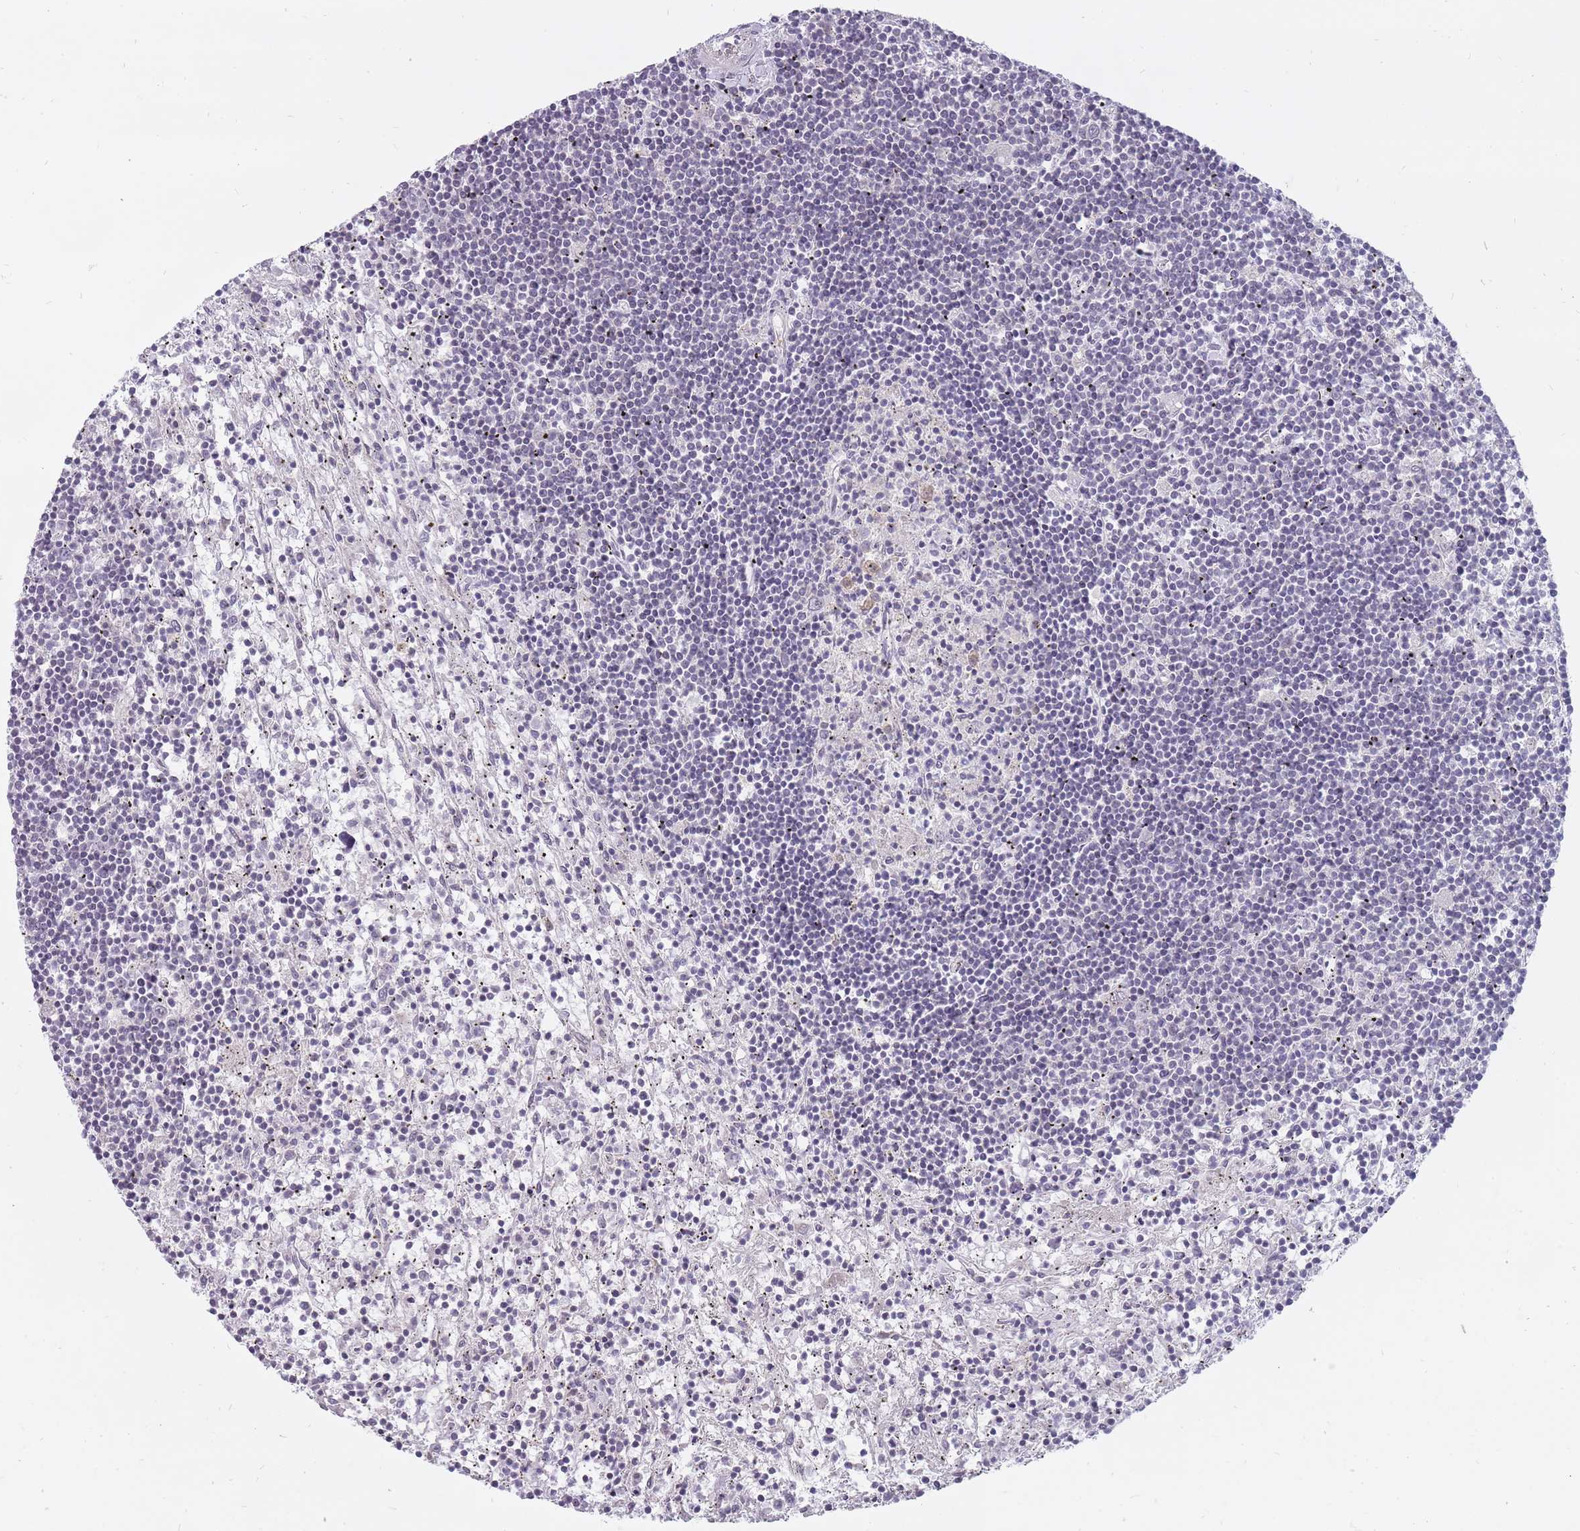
{"staining": {"intensity": "negative", "quantity": "none", "location": "none"}, "tissue": "lymphoma", "cell_type": "Tumor cells", "image_type": "cancer", "snomed": [{"axis": "morphology", "description": "Malignant lymphoma, non-Hodgkin's type, Low grade"}, {"axis": "topography", "description": "Spleen"}], "caption": "IHC photomicrograph of neoplastic tissue: human lymphoma stained with DAB exhibits no significant protein positivity in tumor cells.", "gene": "POMZP3", "patient": {"sex": "male", "age": 76}}